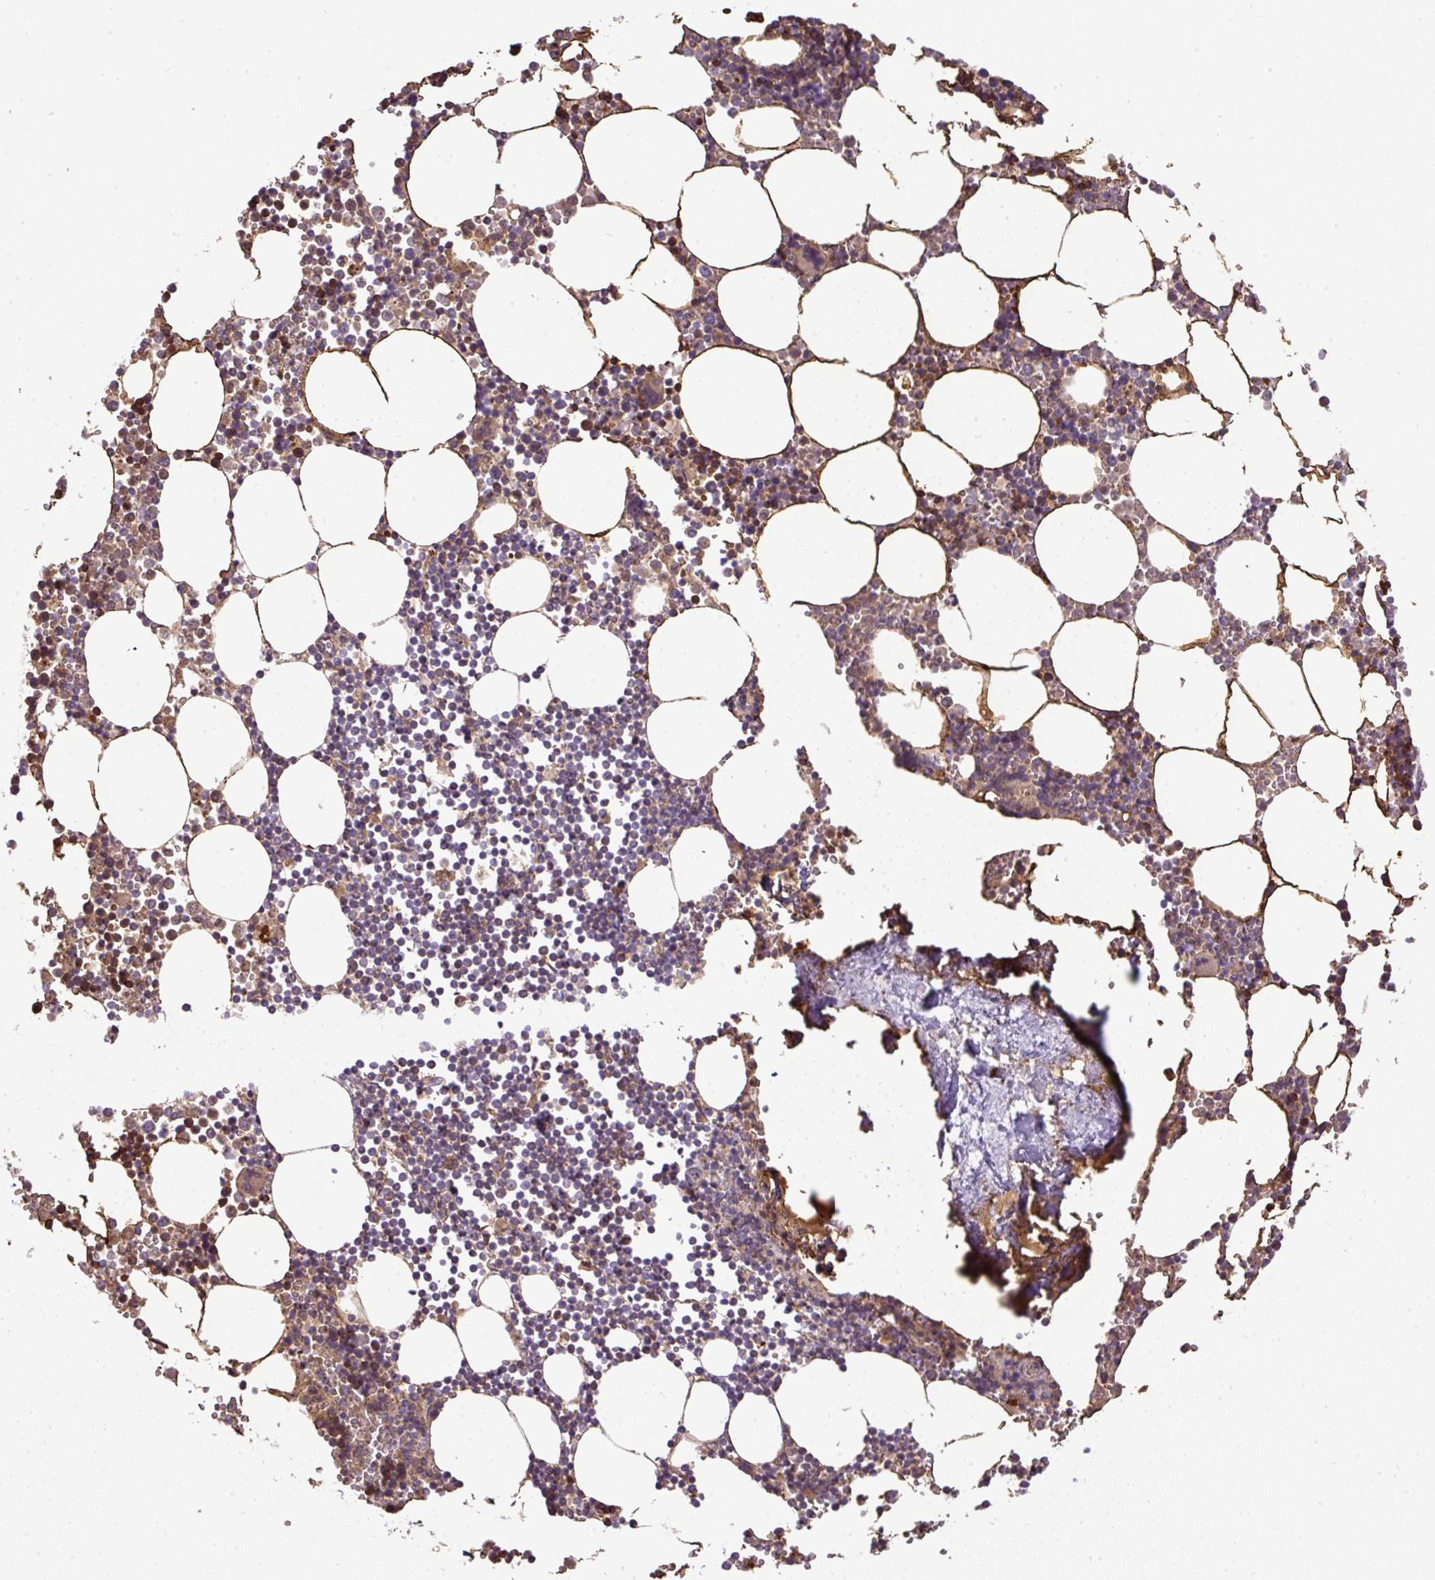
{"staining": {"intensity": "moderate", "quantity": ">75%", "location": "cytoplasmic/membranous"}, "tissue": "bone marrow", "cell_type": "Hematopoietic cells", "image_type": "normal", "snomed": [{"axis": "morphology", "description": "Normal tissue, NOS"}, {"axis": "topography", "description": "Bone marrow"}], "caption": "Immunohistochemistry (IHC) (DAB (3,3'-diaminobenzidine)) staining of benign human bone marrow displays moderate cytoplasmic/membranous protein expression in about >75% of hematopoietic cells.", "gene": "CXCL13", "patient": {"sex": "male", "age": 54}}